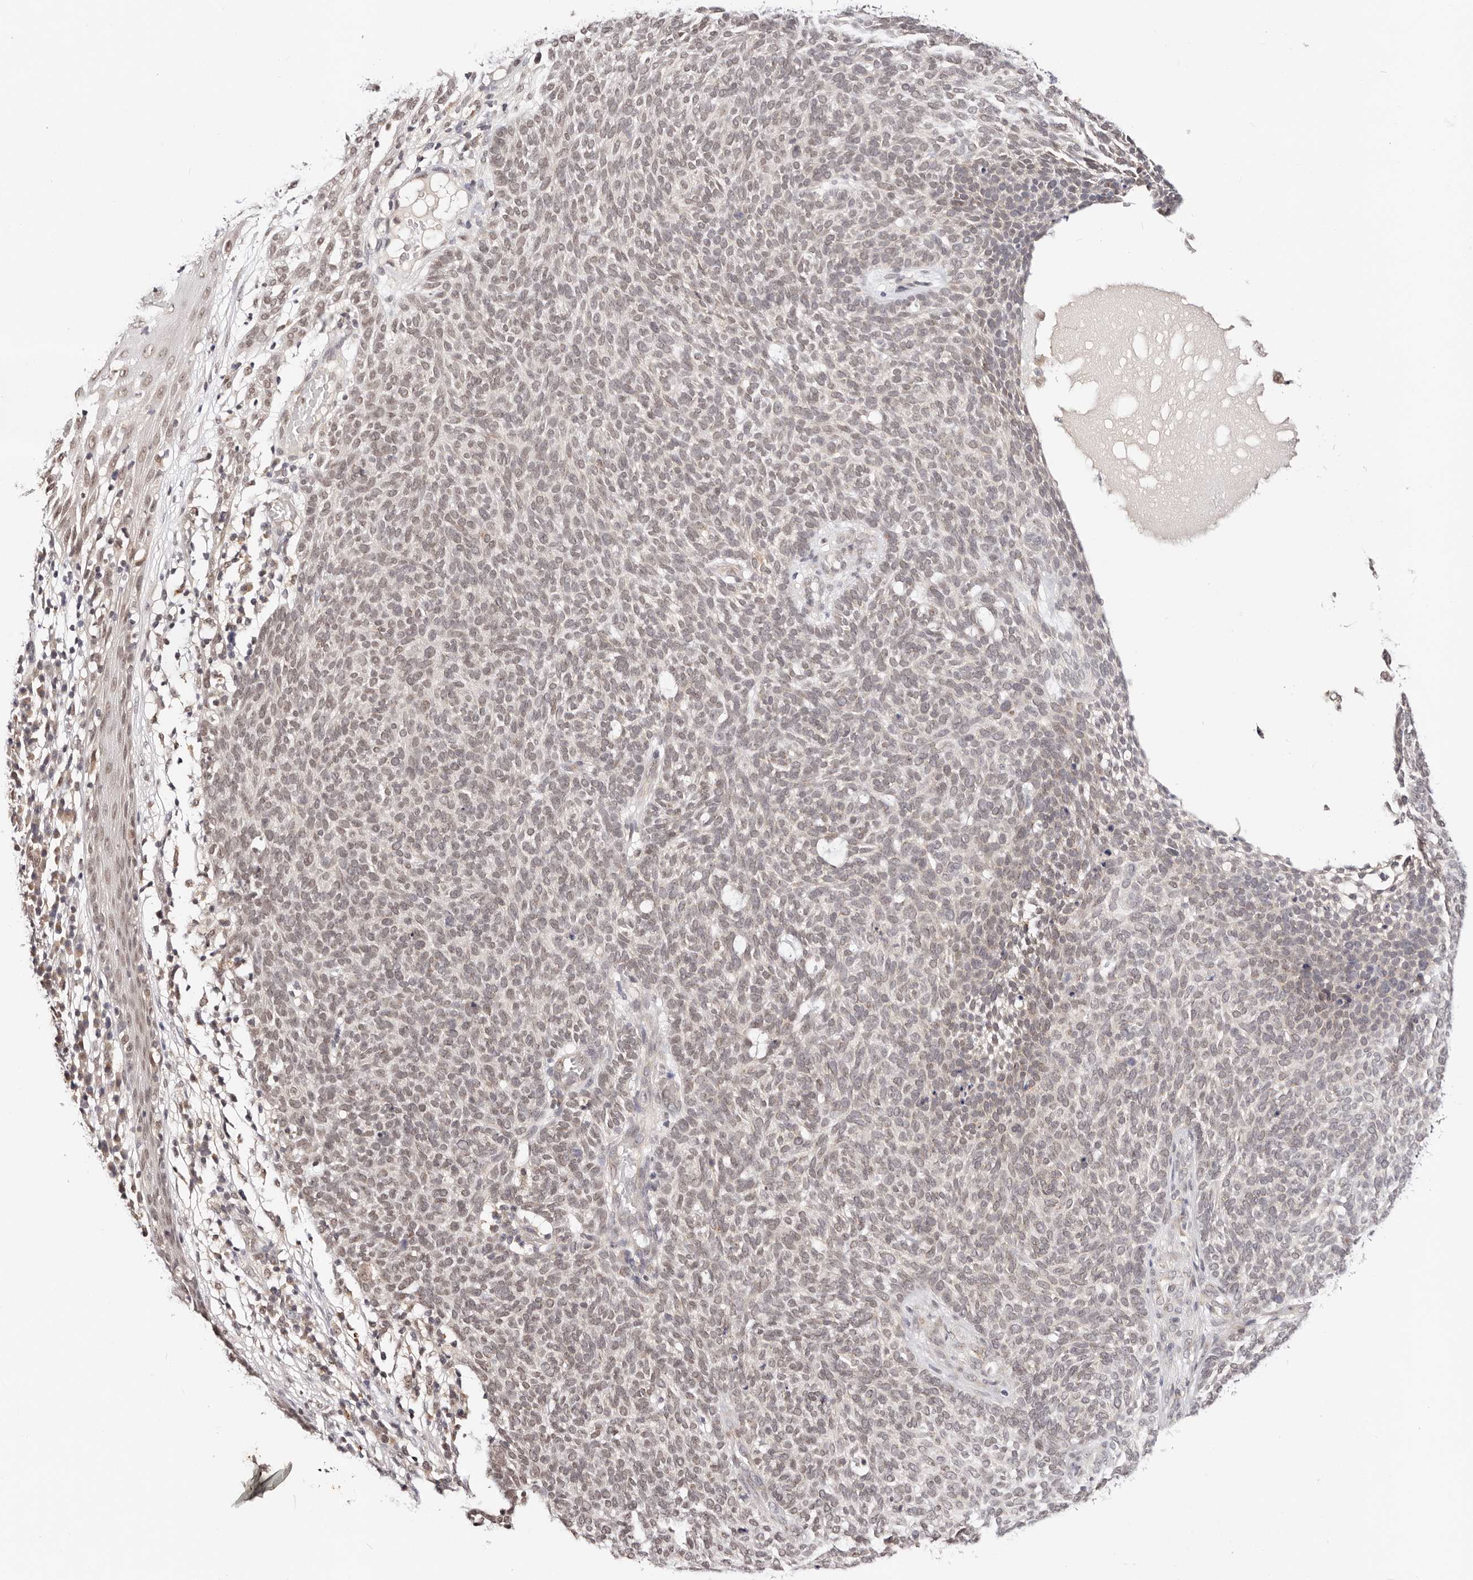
{"staining": {"intensity": "weak", "quantity": ">75%", "location": "nuclear"}, "tissue": "skin cancer", "cell_type": "Tumor cells", "image_type": "cancer", "snomed": [{"axis": "morphology", "description": "Squamous cell carcinoma, NOS"}, {"axis": "topography", "description": "Skin"}], "caption": "Protein analysis of skin cancer tissue displays weak nuclear staining in approximately >75% of tumor cells.", "gene": "VIPAS39", "patient": {"sex": "female", "age": 90}}